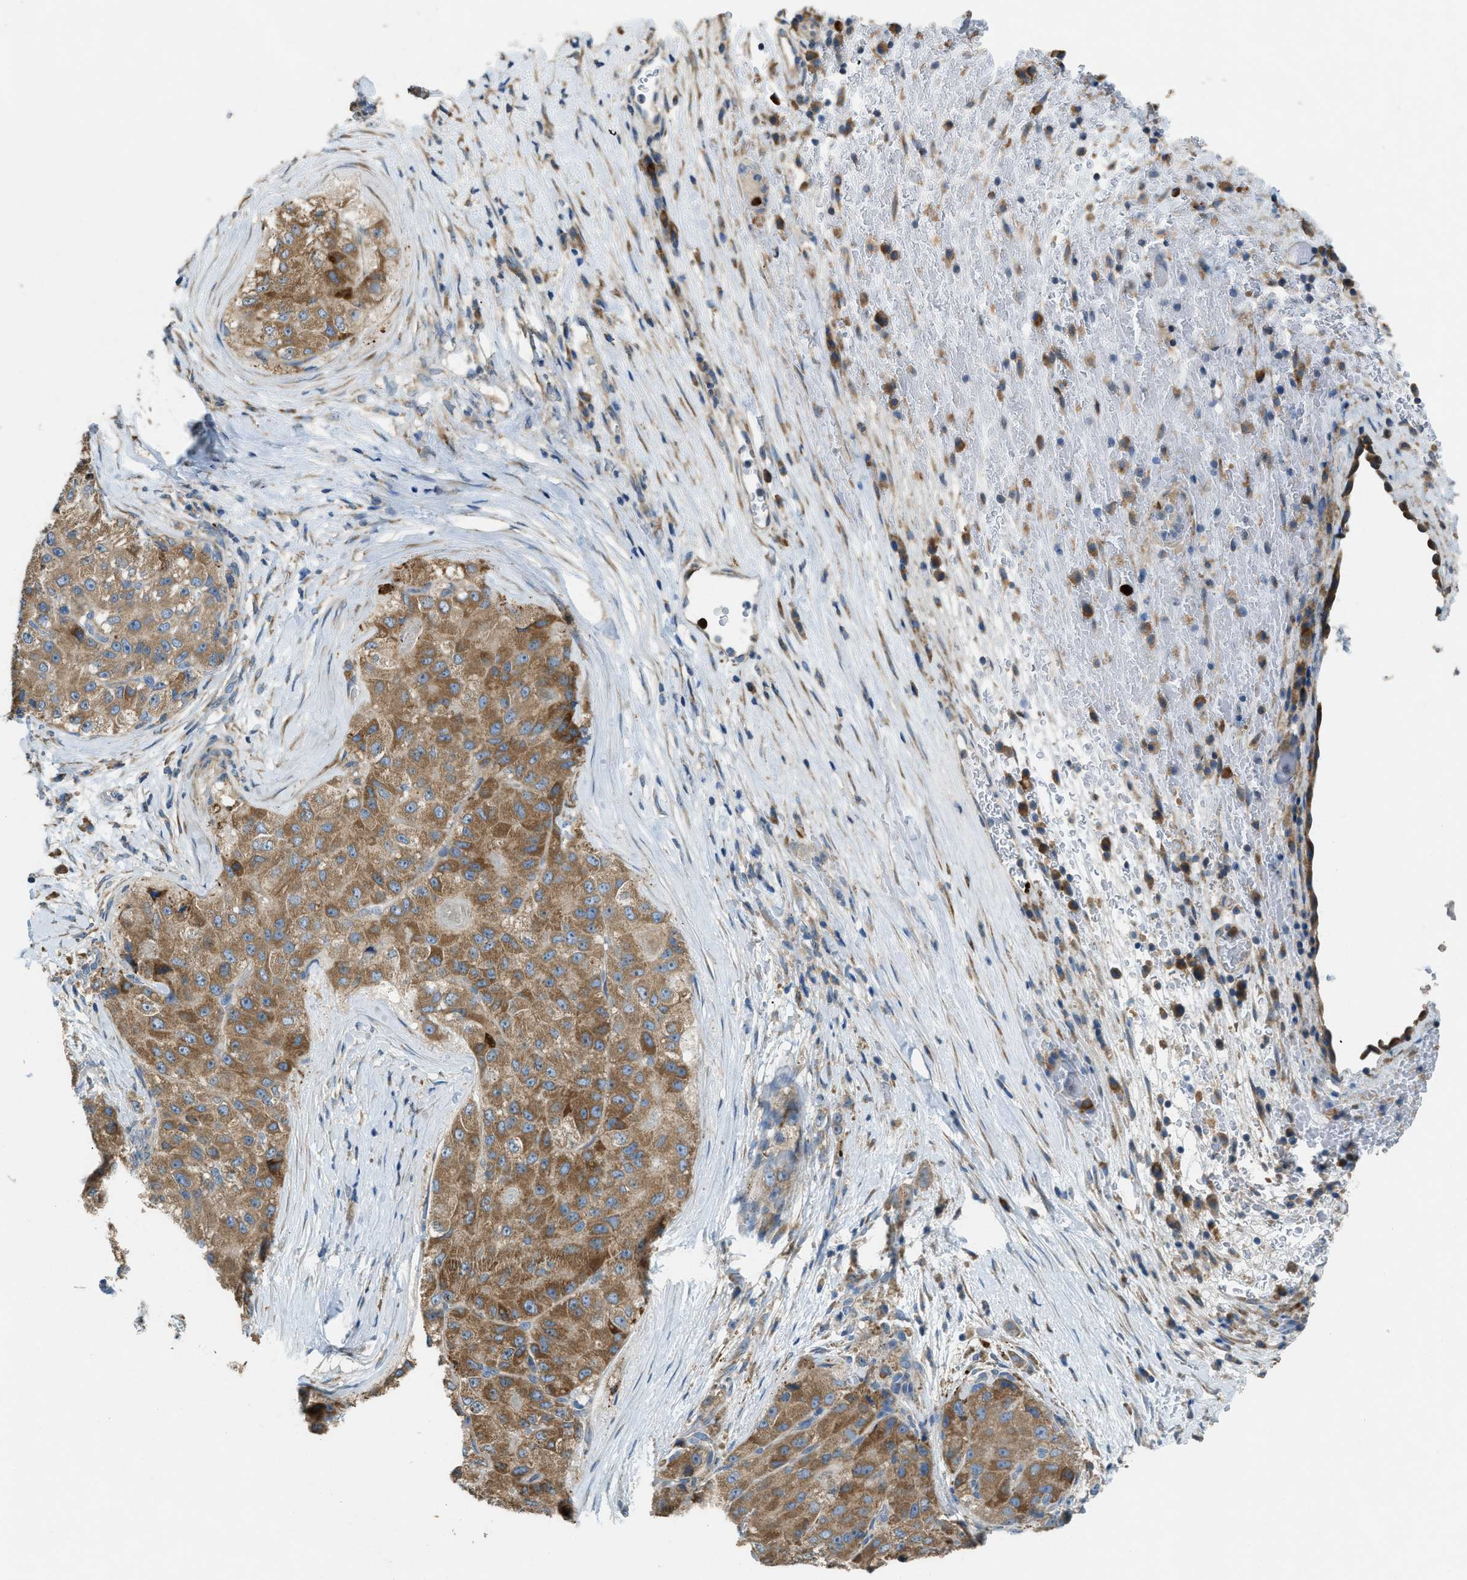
{"staining": {"intensity": "moderate", "quantity": ">75%", "location": "cytoplasmic/membranous"}, "tissue": "liver cancer", "cell_type": "Tumor cells", "image_type": "cancer", "snomed": [{"axis": "morphology", "description": "Carcinoma, Hepatocellular, NOS"}, {"axis": "topography", "description": "Liver"}], "caption": "This histopathology image demonstrates immunohistochemistry (IHC) staining of human liver cancer (hepatocellular carcinoma), with medium moderate cytoplasmic/membranous expression in about >75% of tumor cells.", "gene": "TMEM68", "patient": {"sex": "male", "age": 80}}